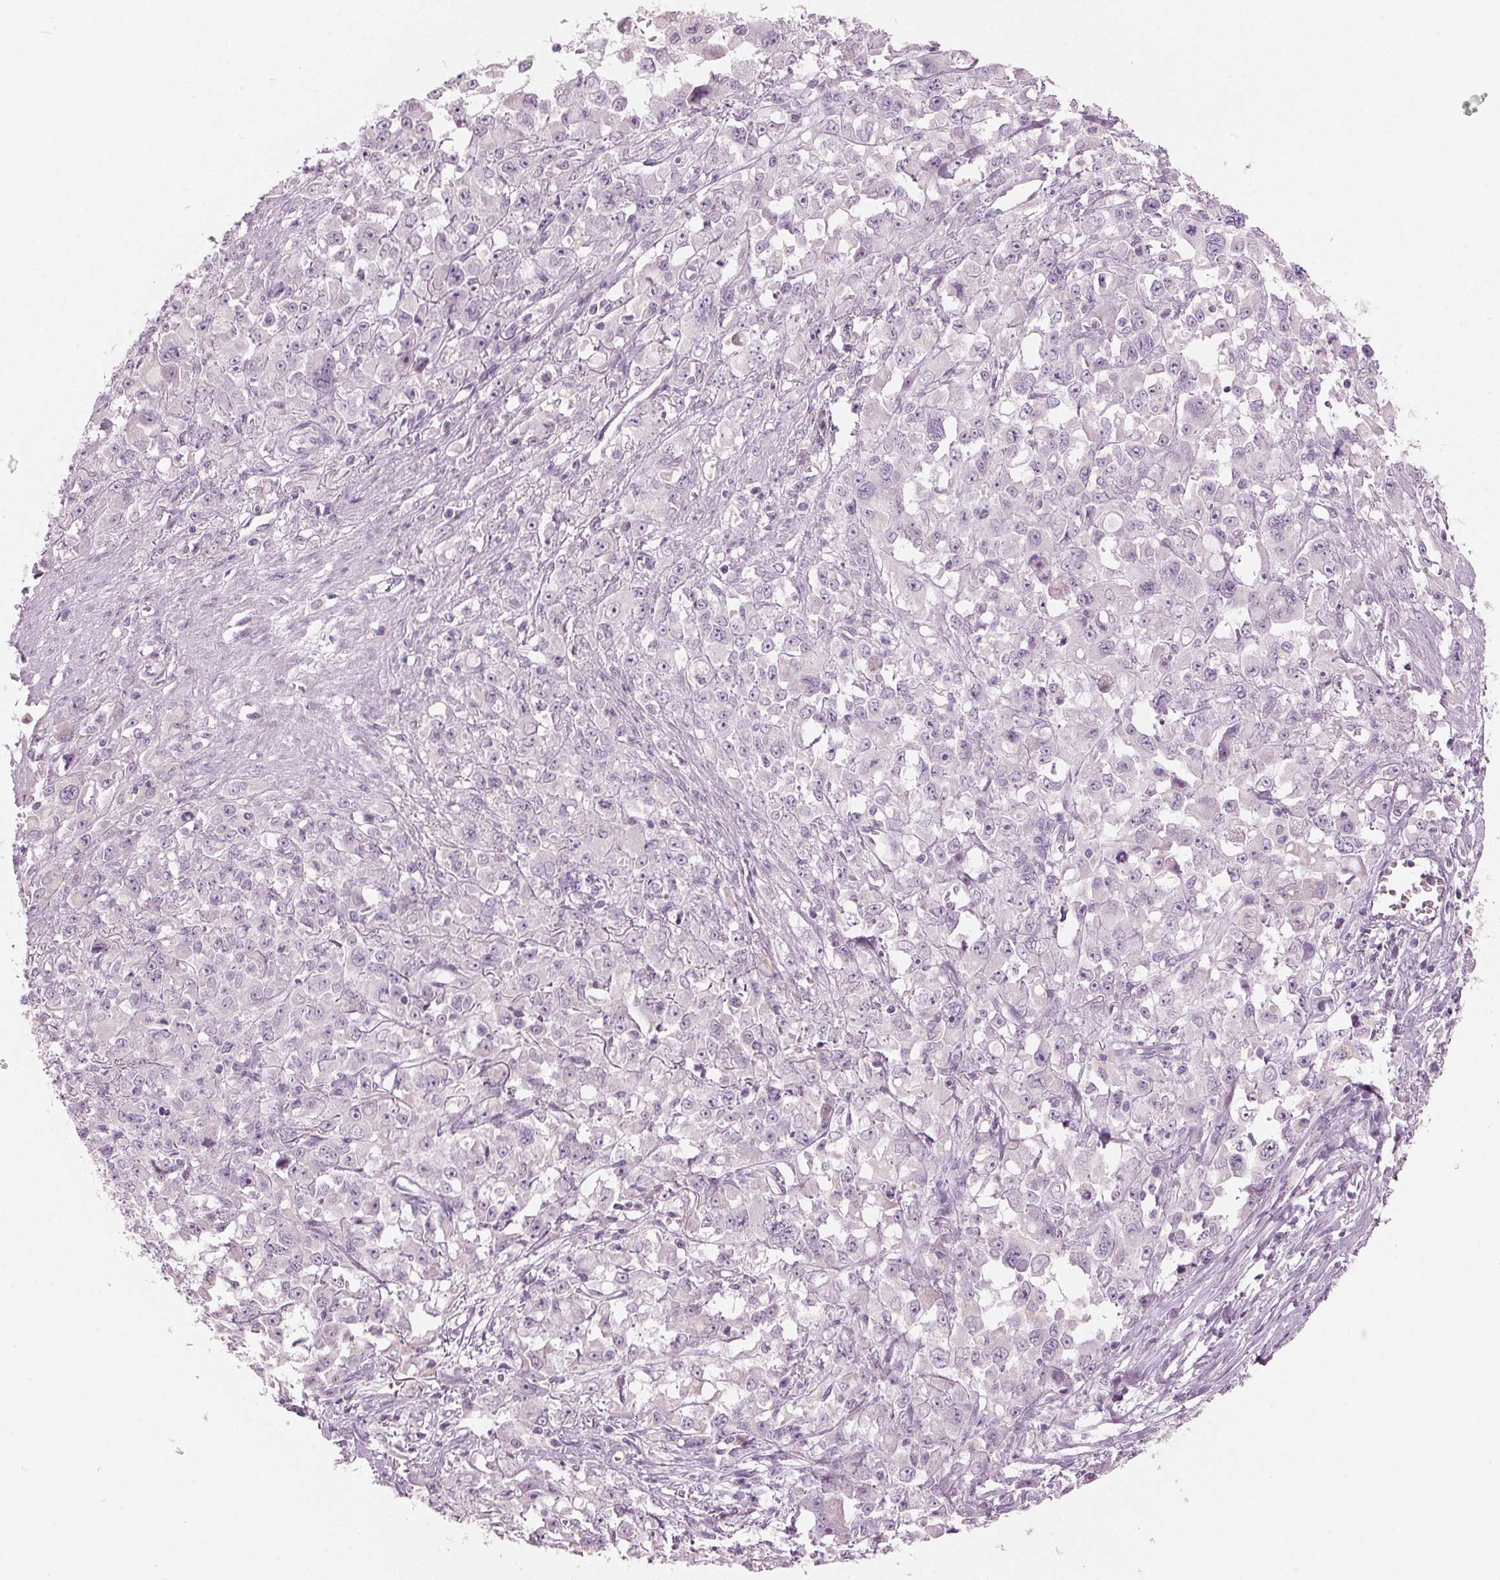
{"staining": {"intensity": "negative", "quantity": "none", "location": "none"}, "tissue": "stomach cancer", "cell_type": "Tumor cells", "image_type": "cancer", "snomed": [{"axis": "morphology", "description": "Adenocarcinoma, NOS"}, {"axis": "topography", "description": "Stomach"}], "caption": "Immunohistochemical staining of human adenocarcinoma (stomach) shows no significant staining in tumor cells. (DAB (3,3'-diaminobenzidine) immunohistochemistry with hematoxylin counter stain).", "gene": "PRAP1", "patient": {"sex": "female", "age": 76}}